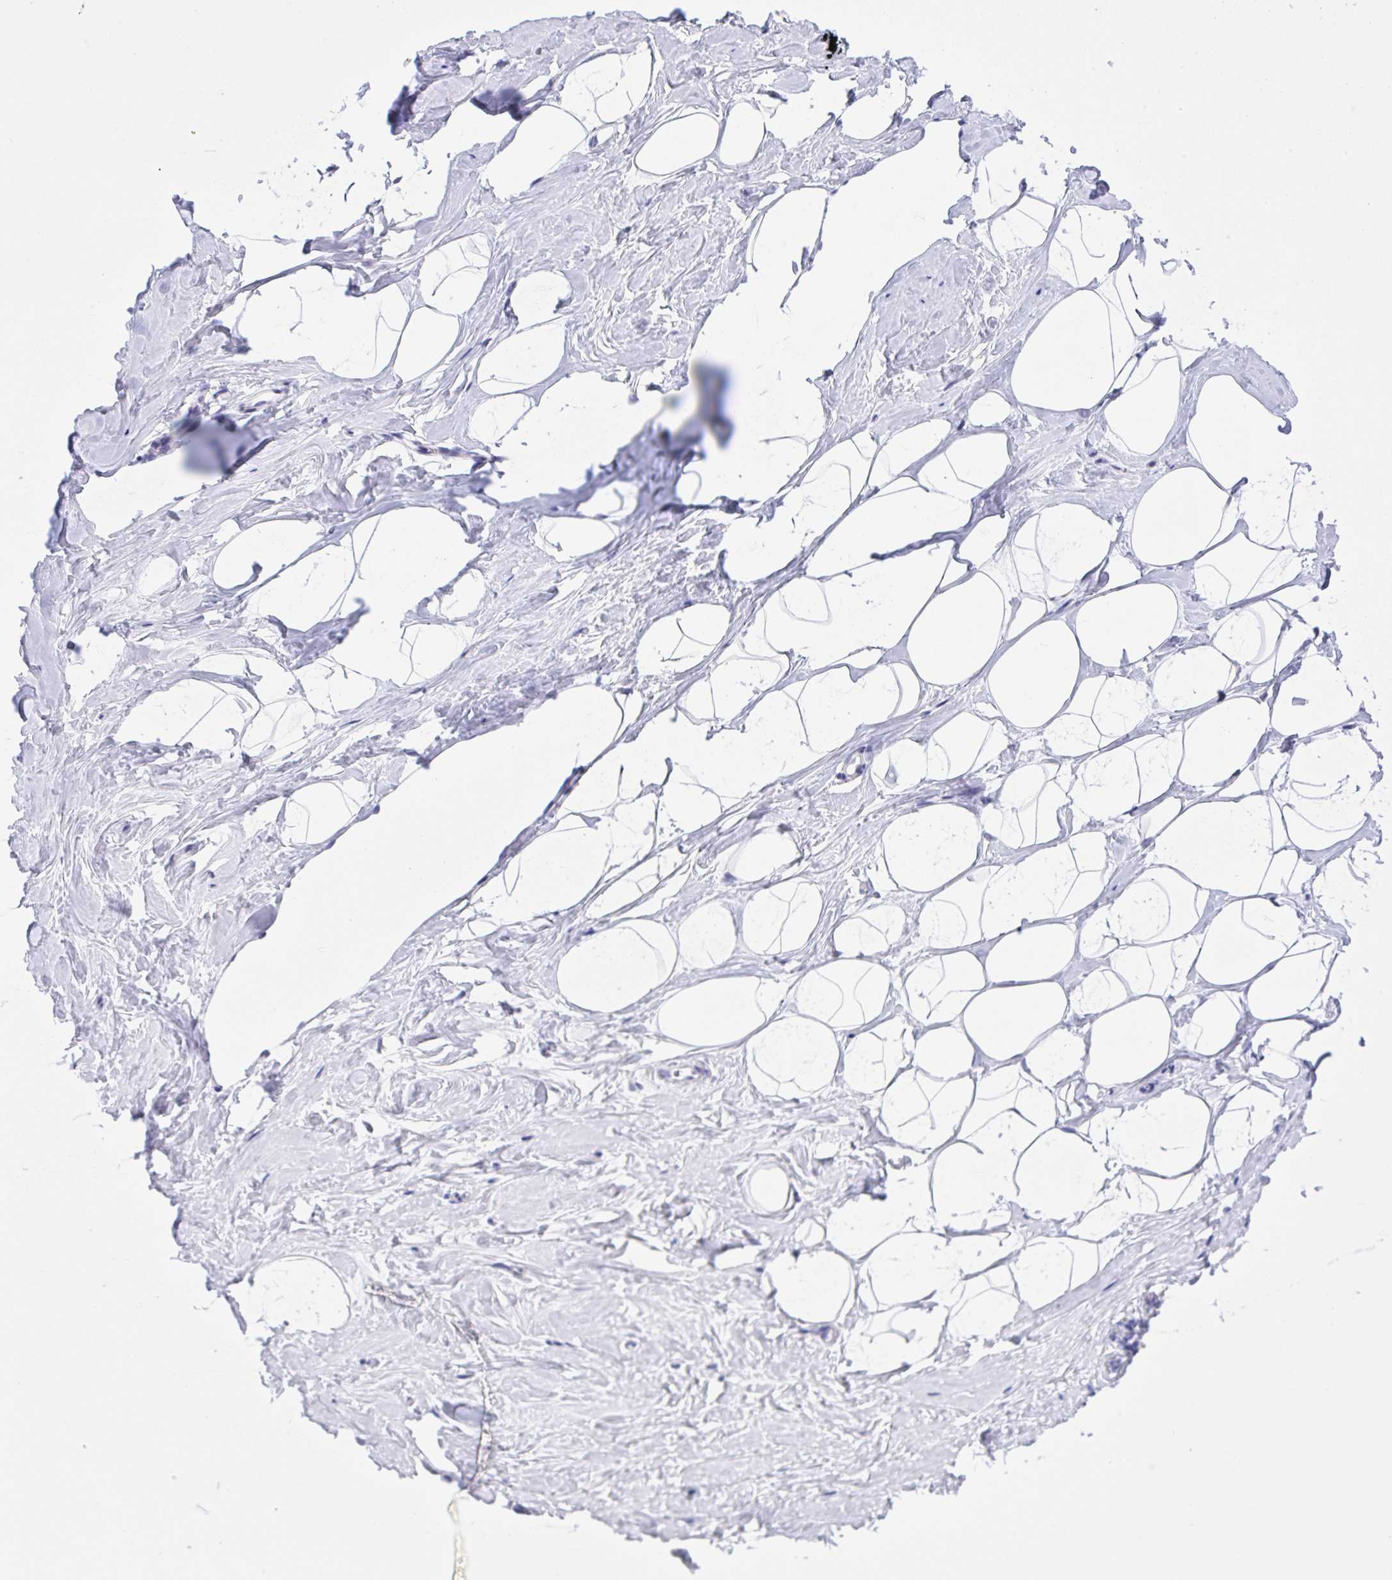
{"staining": {"intensity": "negative", "quantity": "none", "location": "none"}, "tissue": "breast", "cell_type": "Adipocytes", "image_type": "normal", "snomed": [{"axis": "morphology", "description": "Normal tissue, NOS"}, {"axis": "topography", "description": "Breast"}], "caption": "This is an immunohistochemistry (IHC) photomicrograph of benign human breast. There is no positivity in adipocytes.", "gene": "YBX2", "patient": {"sex": "female", "age": 32}}